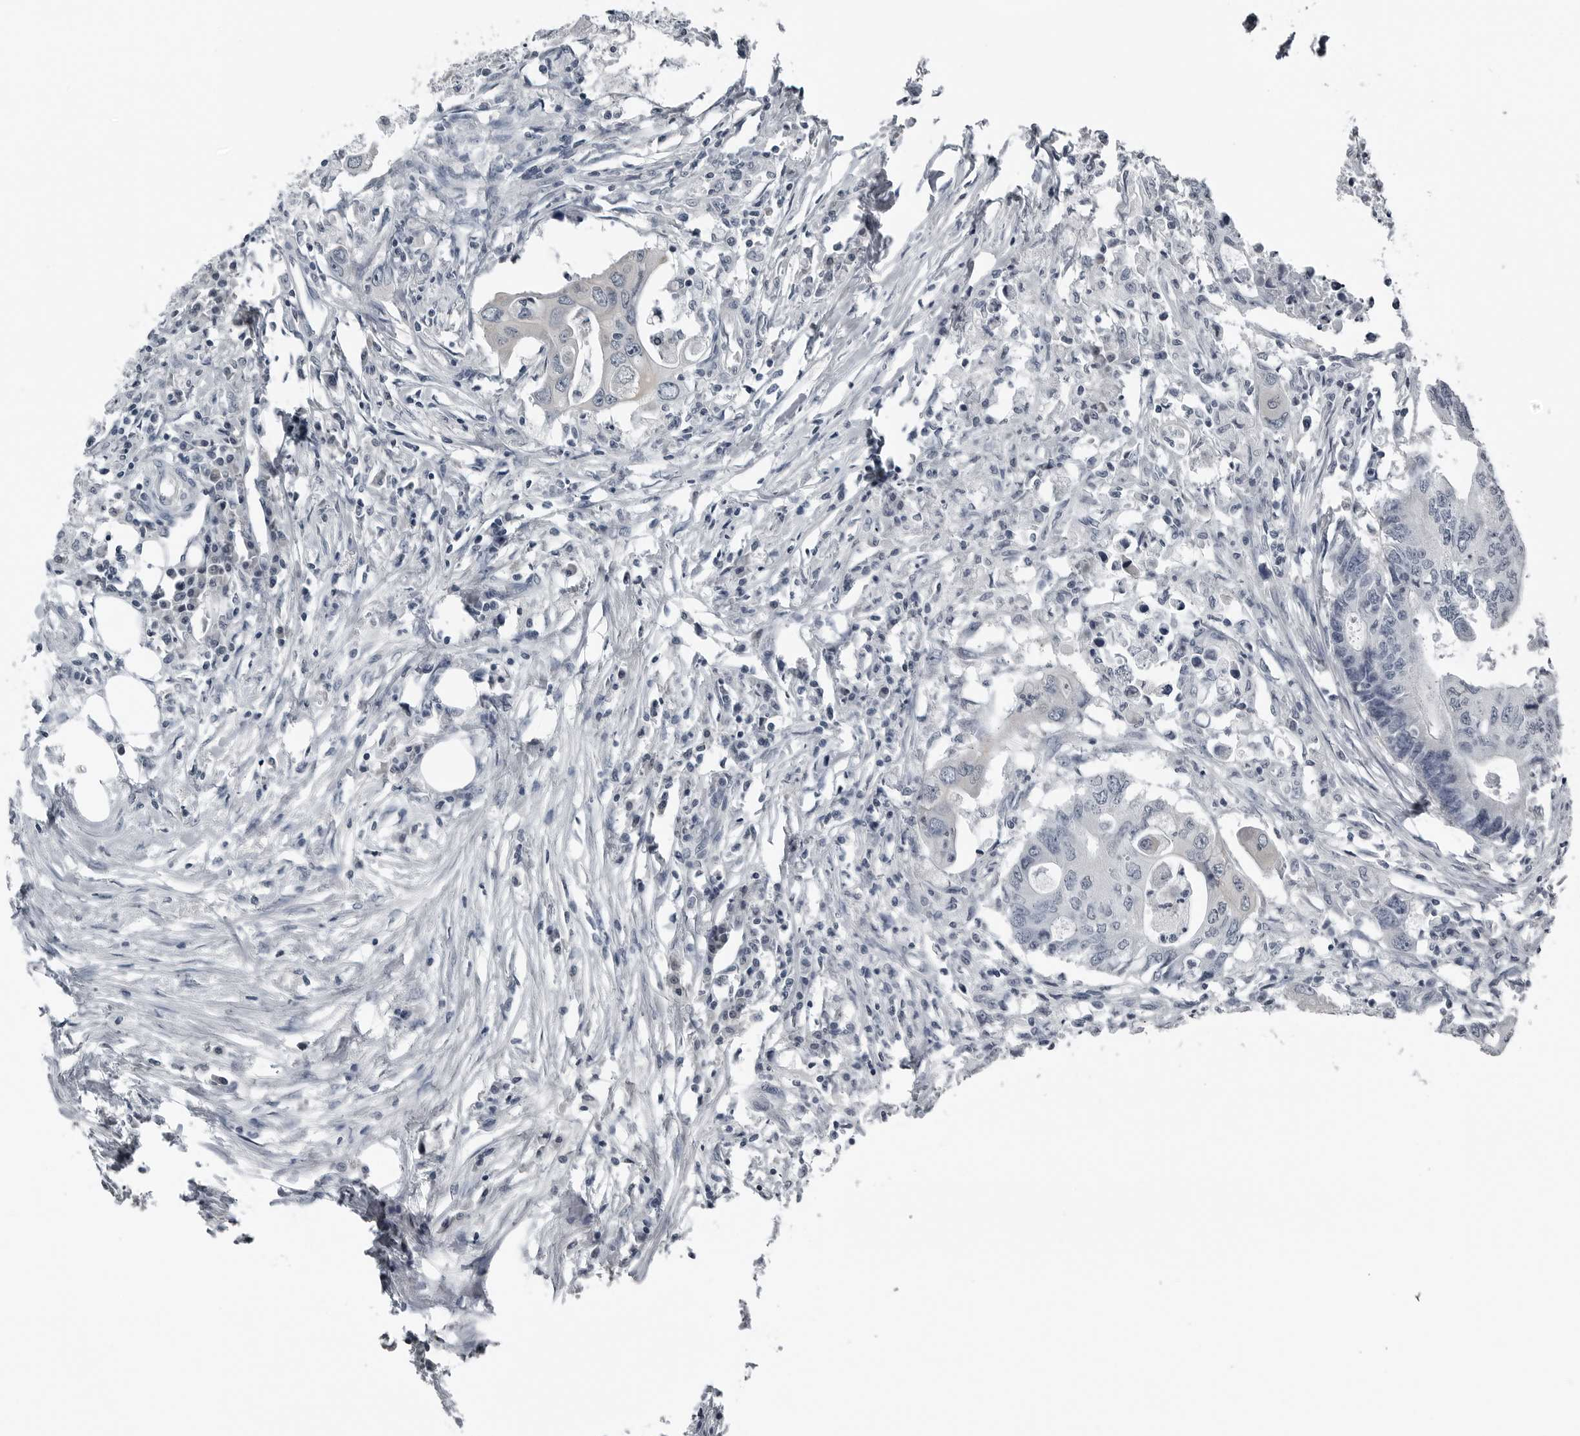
{"staining": {"intensity": "negative", "quantity": "none", "location": "none"}, "tissue": "colorectal cancer", "cell_type": "Tumor cells", "image_type": "cancer", "snomed": [{"axis": "morphology", "description": "Adenocarcinoma, NOS"}, {"axis": "topography", "description": "Colon"}], "caption": "DAB immunohistochemical staining of human colorectal adenocarcinoma displays no significant positivity in tumor cells.", "gene": "SPINK1", "patient": {"sex": "male", "age": 71}}